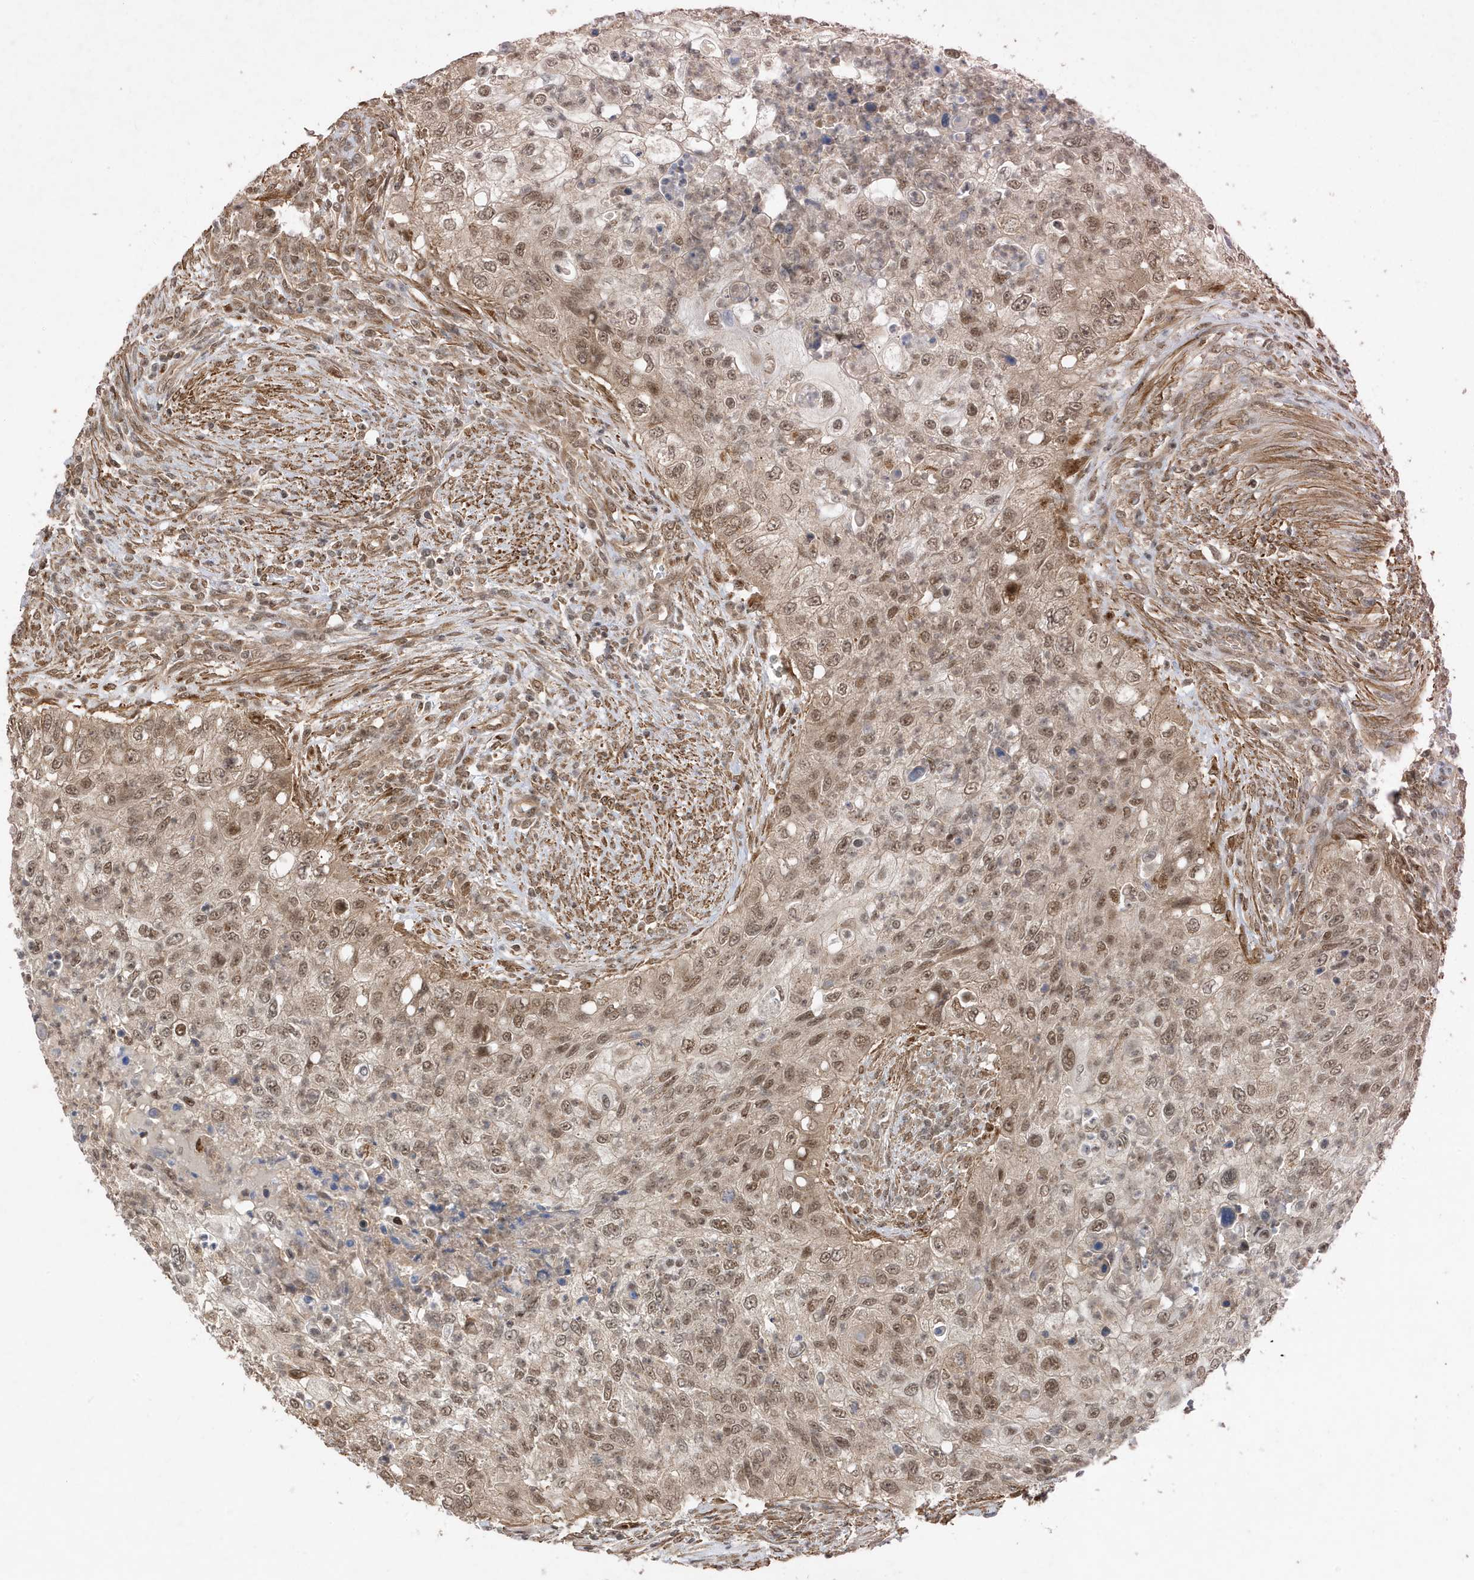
{"staining": {"intensity": "moderate", "quantity": "25%-75%", "location": "cytoplasmic/membranous,nuclear"}, "tissue": "urothelial cancer", "cell_type": "Tumor cells", "image_type": "cancer", "snomed": [{"axis": "morphology", "description": "Urothelial carcinoma, High grade"}, {"axis": "topography", "description": "Urinary bladder"}], "caption": "Urothelial cancer was stained to show a protein in brown. There is medium levels of moderate cytoplasmic/membranous and nuclear expression in about 25%-75% of tumor cells.", "gene": "MAST3", "patient": {"sex": "female", "age": 60}}